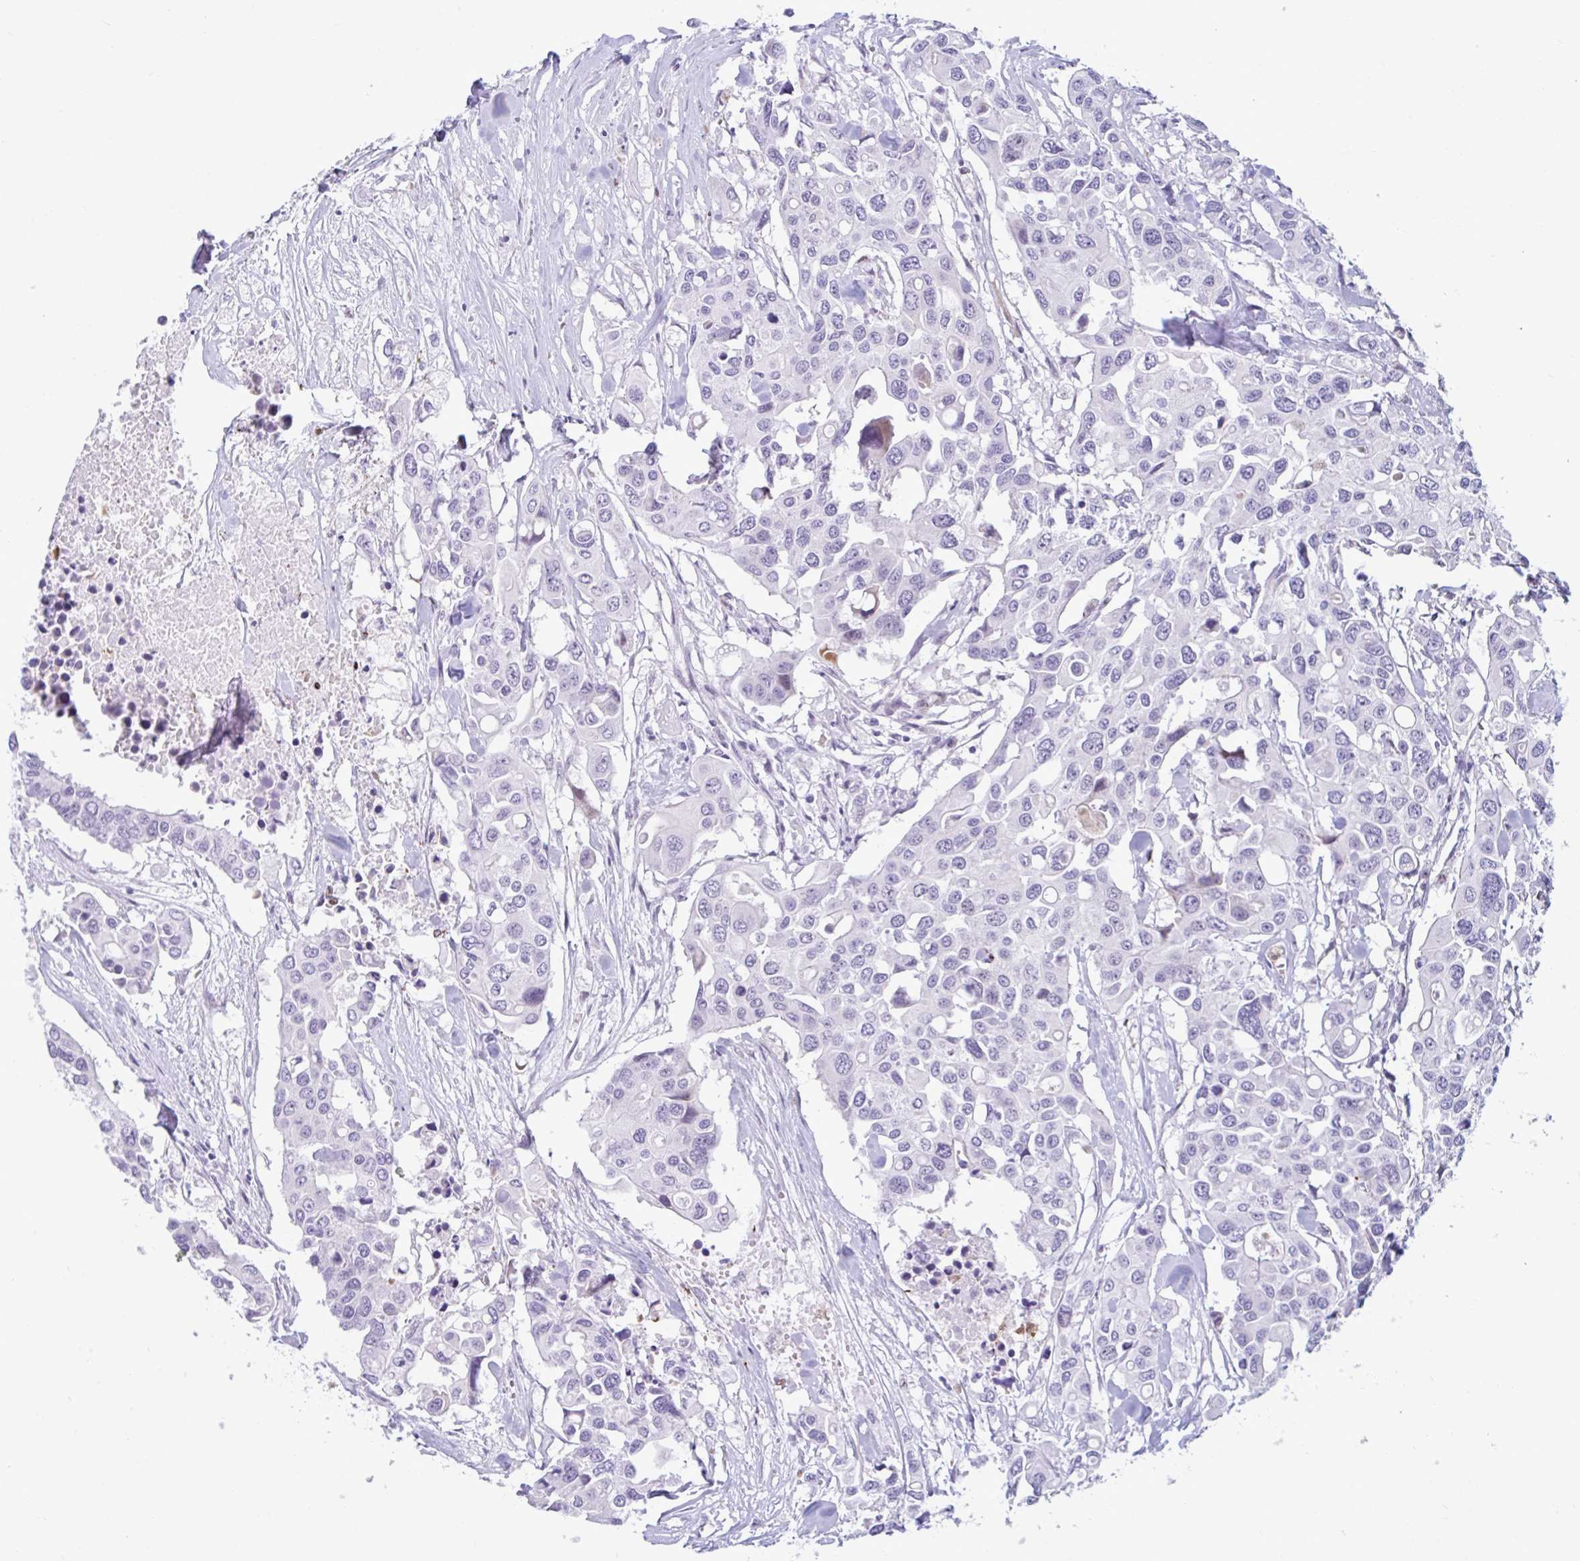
{"staining": {"intensity": "negative", "quantity": "none", "location": "none"}, "tissue": "colorectal cancer", "cell_type": "Tumor cells", "image_type": "cancer", "snomed": [{"axis": "morphology", "description": "Adenocarcinoma, NOS"}, {"axis": "topography", "description": "Colon"}], "caption": "Histopathology image shows no protein positivity in tumor cells of colorectal adenocarcinoma tissue.", "gene": "CEP120", "patient": {"sex": "male", "age": 77}}